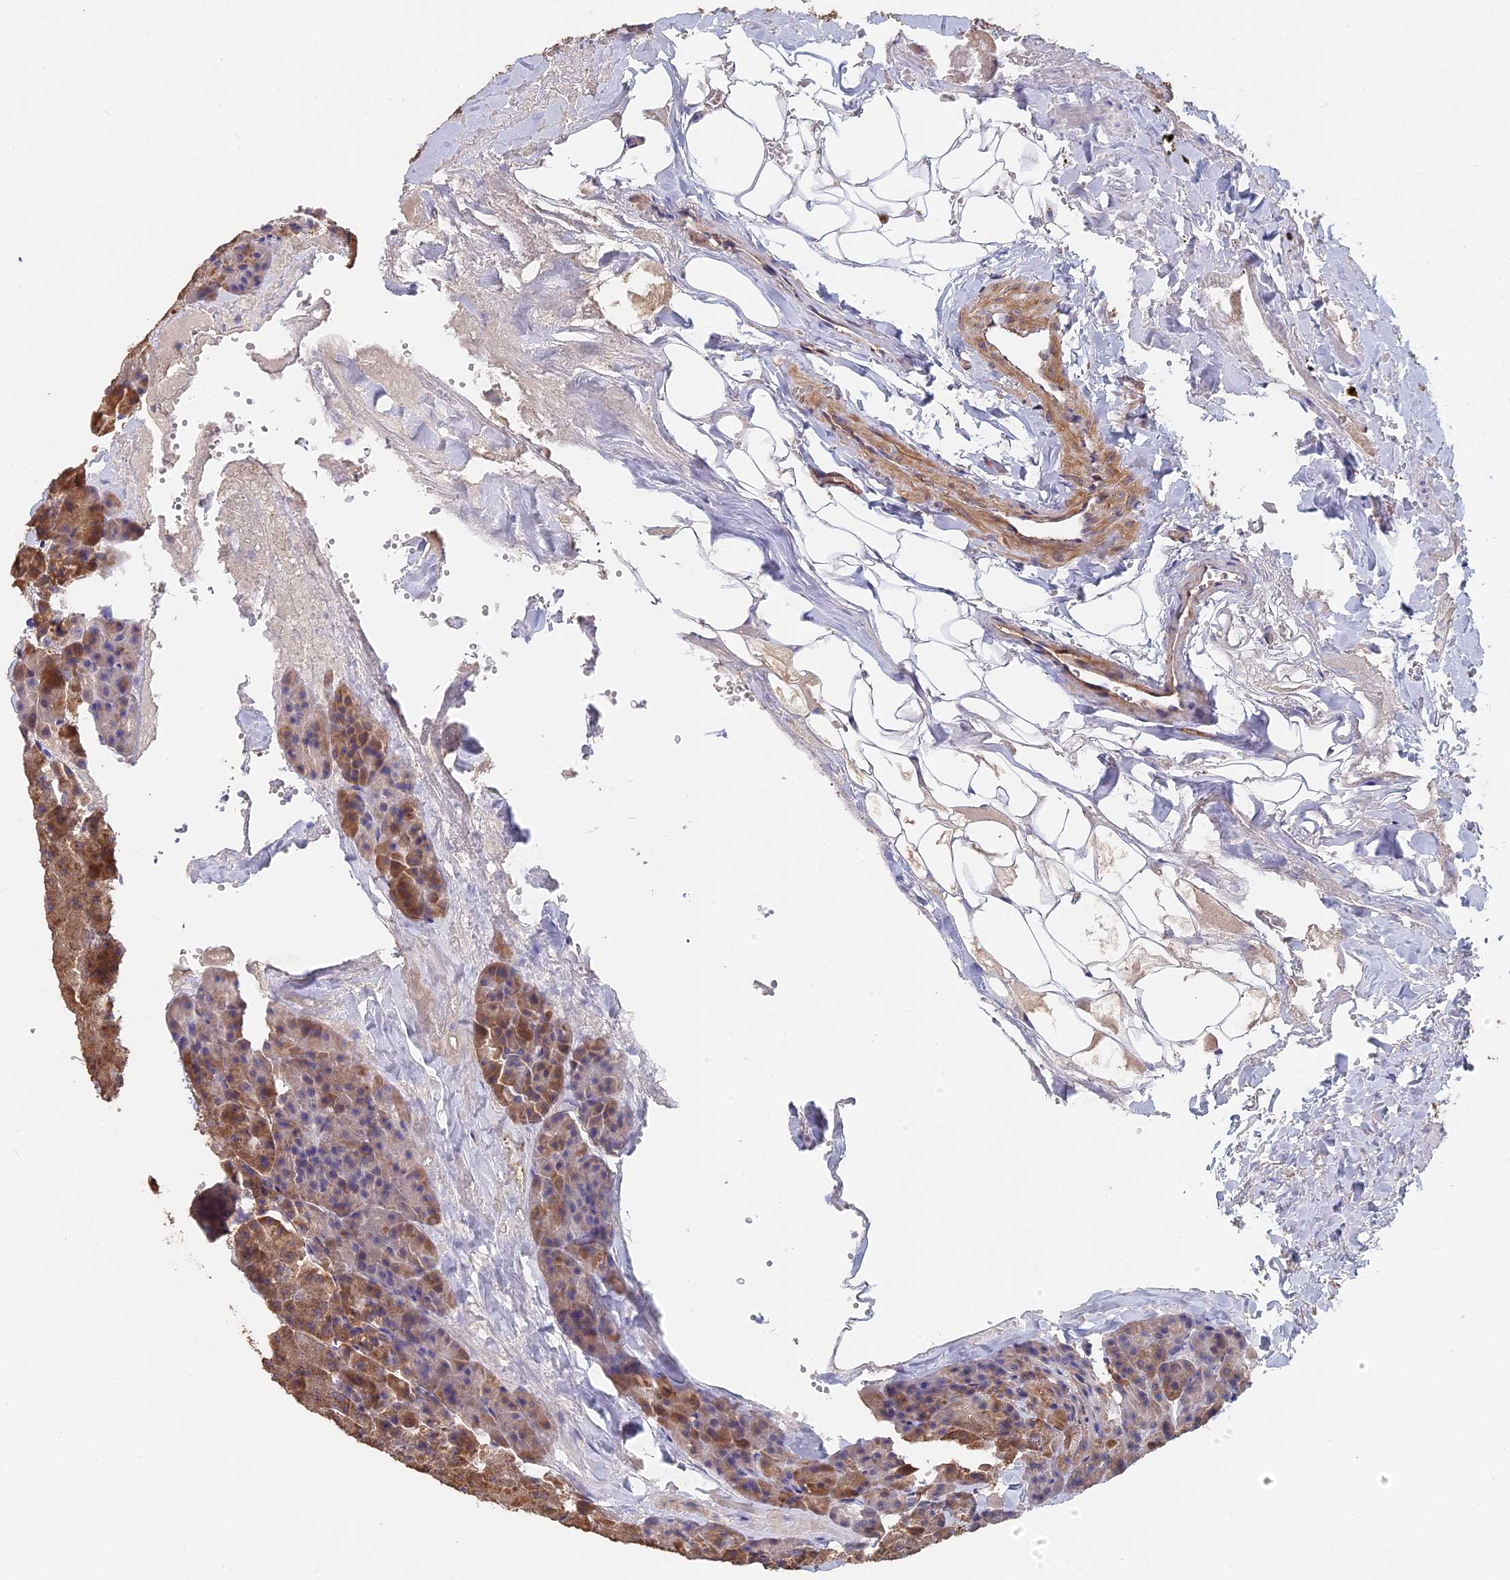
{"staining": {"intensity": "moderate", "quantity": "25%-75%", "location": "cytoplasmic/membranous"}, "tissue": "pancreas", "cell_type": "Exocrine glandular cells", "image_type": "normal", "snomed": [{"axis": "morphology", "description": "Normal tissue, NOS"}, {"axis": "morphology", "description": "Carcinoid, malignant, NOS"}, {"axis": "topography", "description": "Pancreas"}], "caption": "Protein positivity by immunohistochemistry (IHC) displays moderate cytoplasmic/membranous staining in about 25%-75% of exocrine glandular cells in unremarkable pancreas.", "gene": "SAC3D1", "patient": {"sex": "female", "age": 35}}